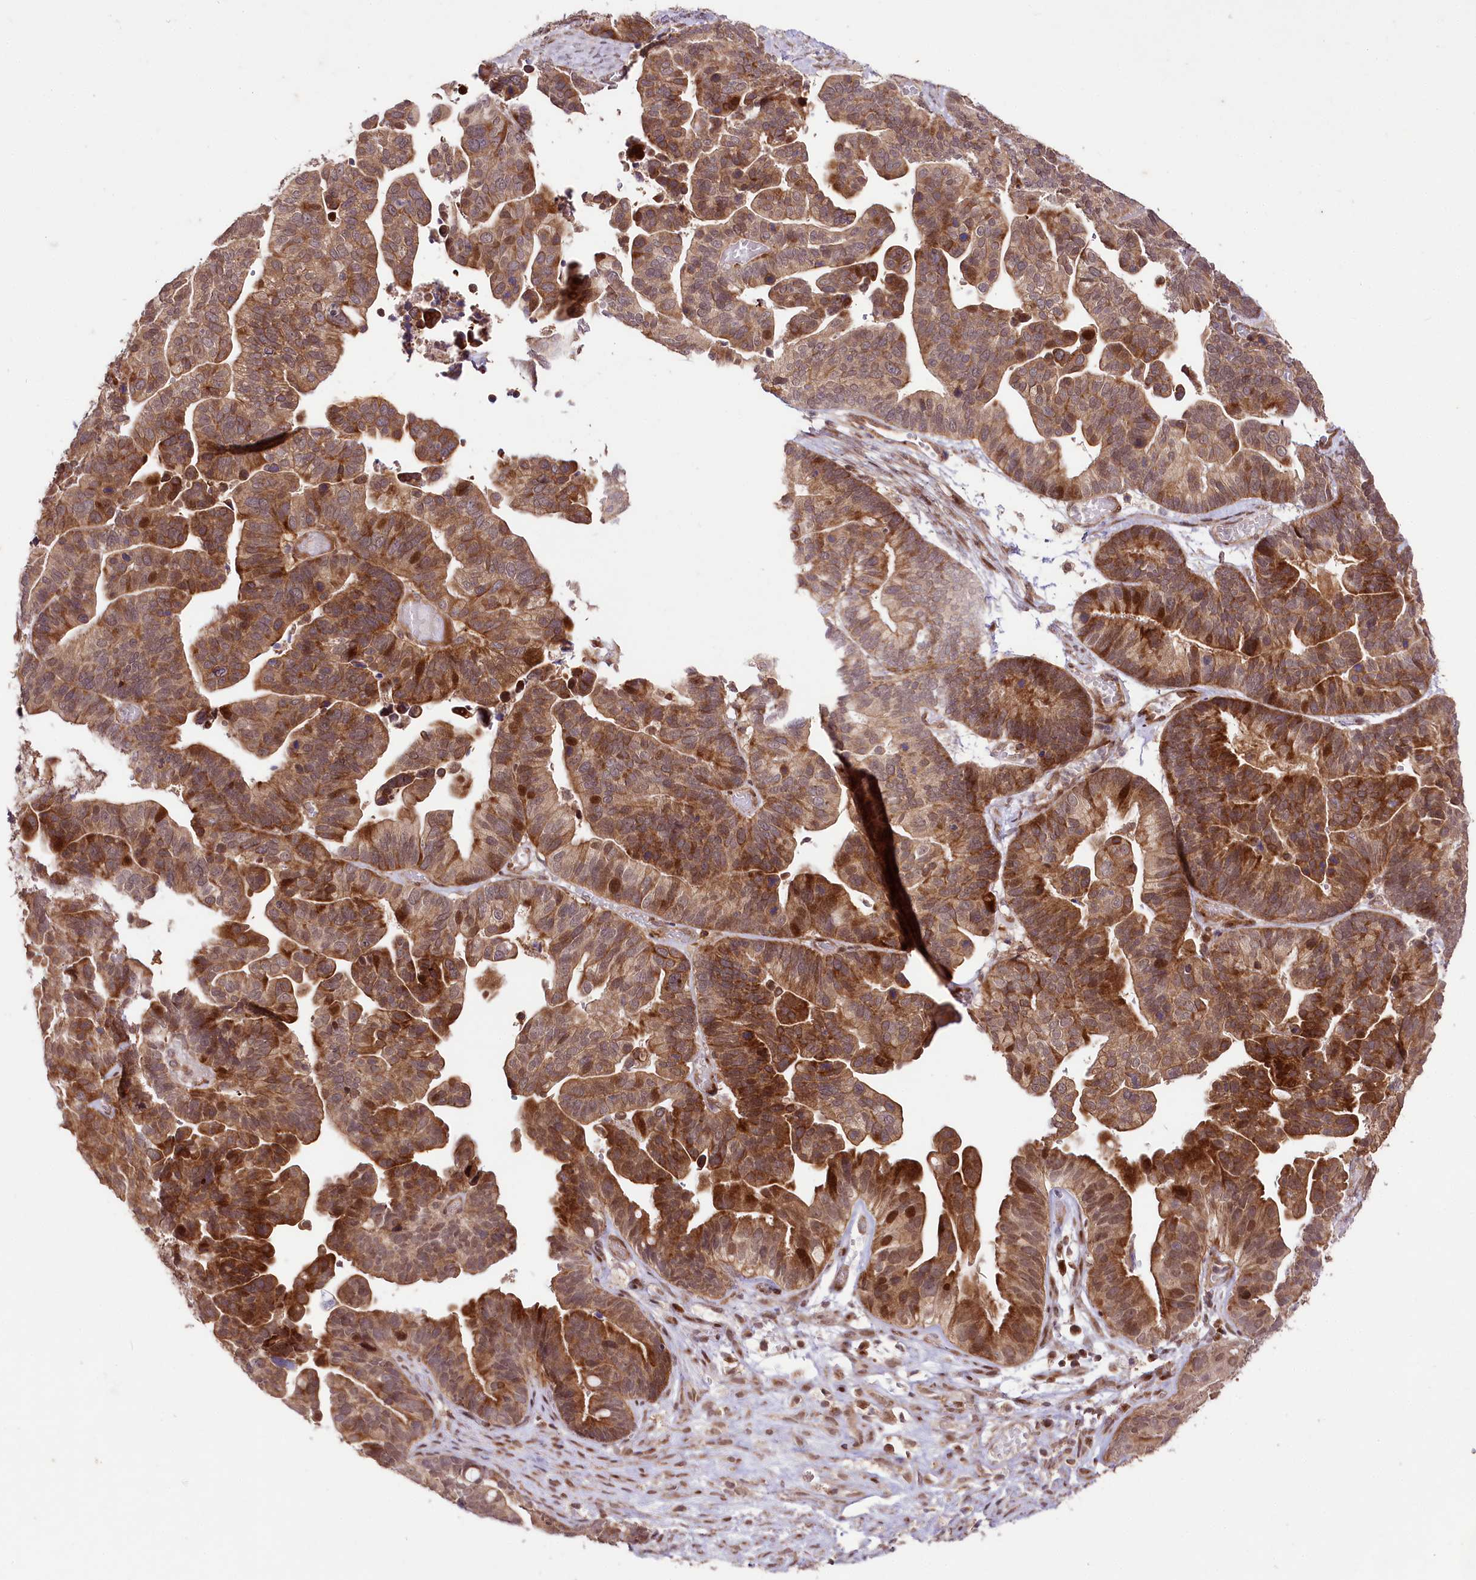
{"staining": {"intensity": "strong", "quantity": "25%-75%", "location": "cytoplasmic/membranous"}, "tissue": "ovarian cancer", "cell_type": "Tumor cells", "image_type": "cancer", "snomed": [{"axis": "morphology", "description": "Cystadenocarcinoma, serous, NOS"}, {"axis": "topography", "description": "Ovary"}], "caption": "Human ovarian cancer stained for a protein (brown) demonstrates strong cytoplasmic/membranous positive positivity in about 25%-75% of tumor cells.", "gene": "PHLDB1", "patient": {"sex": "female", "age": 56}}